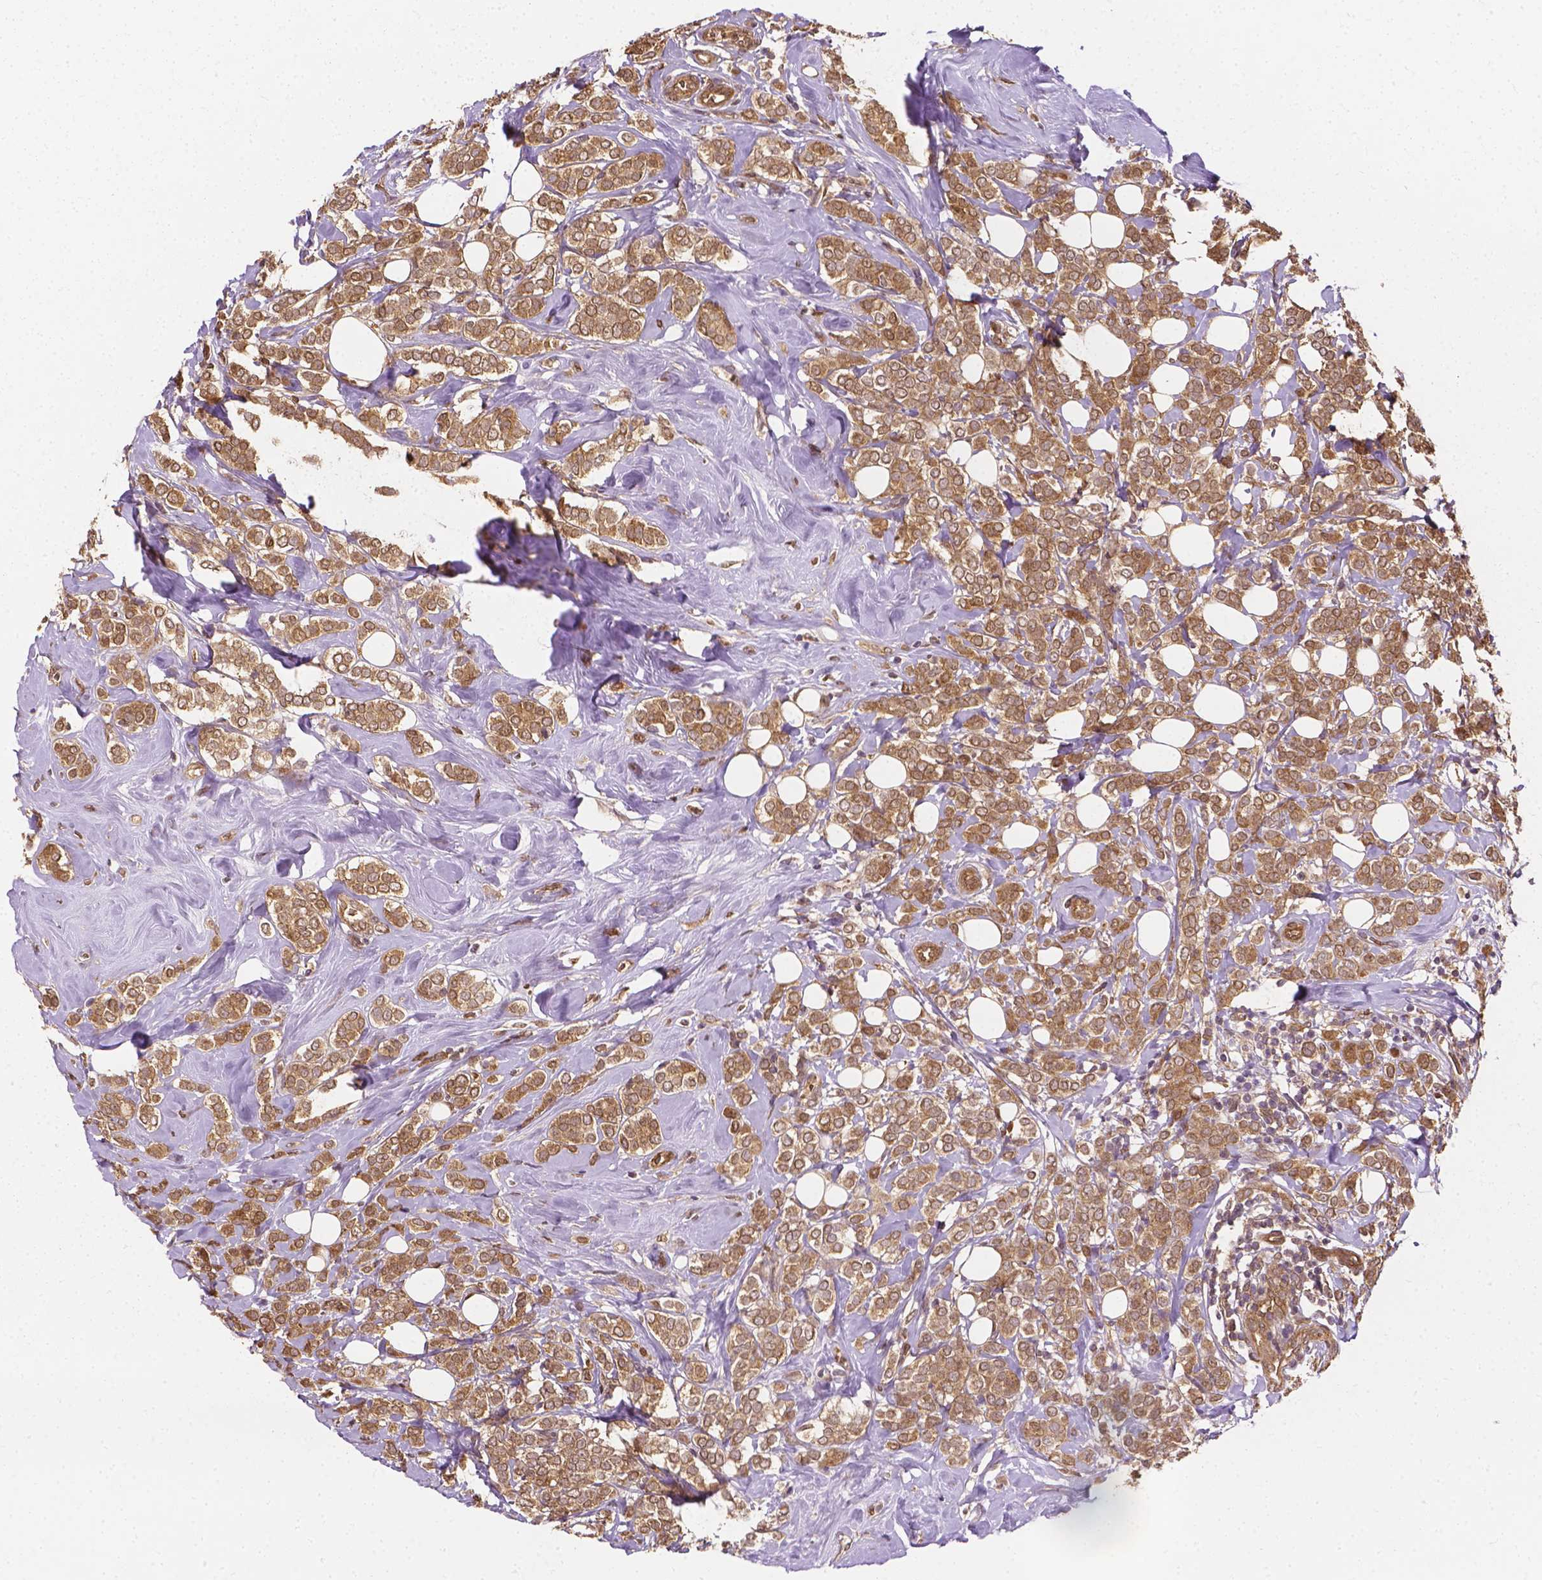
{"staining": {"intensity": "weak", "quantity": ">75%", "location": "cytoplasmic/membranous,nuclear"}, "tissue": "breast cancer", "cell_type": "Tumor cells", "image_type": "cancer", "snomed": [{"axis": "morphology", "description": "Lobular carcinoma"}, {"axis": "topography", "description": "Breast"}], "caption": "Immunohistochemical staining of human breast cancer reveals low levels of weak cytoplasmic/membranous and nuclear protein staining in approximately >75% of tumor cells.", "gene": "YAP1", "patient": {"sex": "female", "age": 49}}